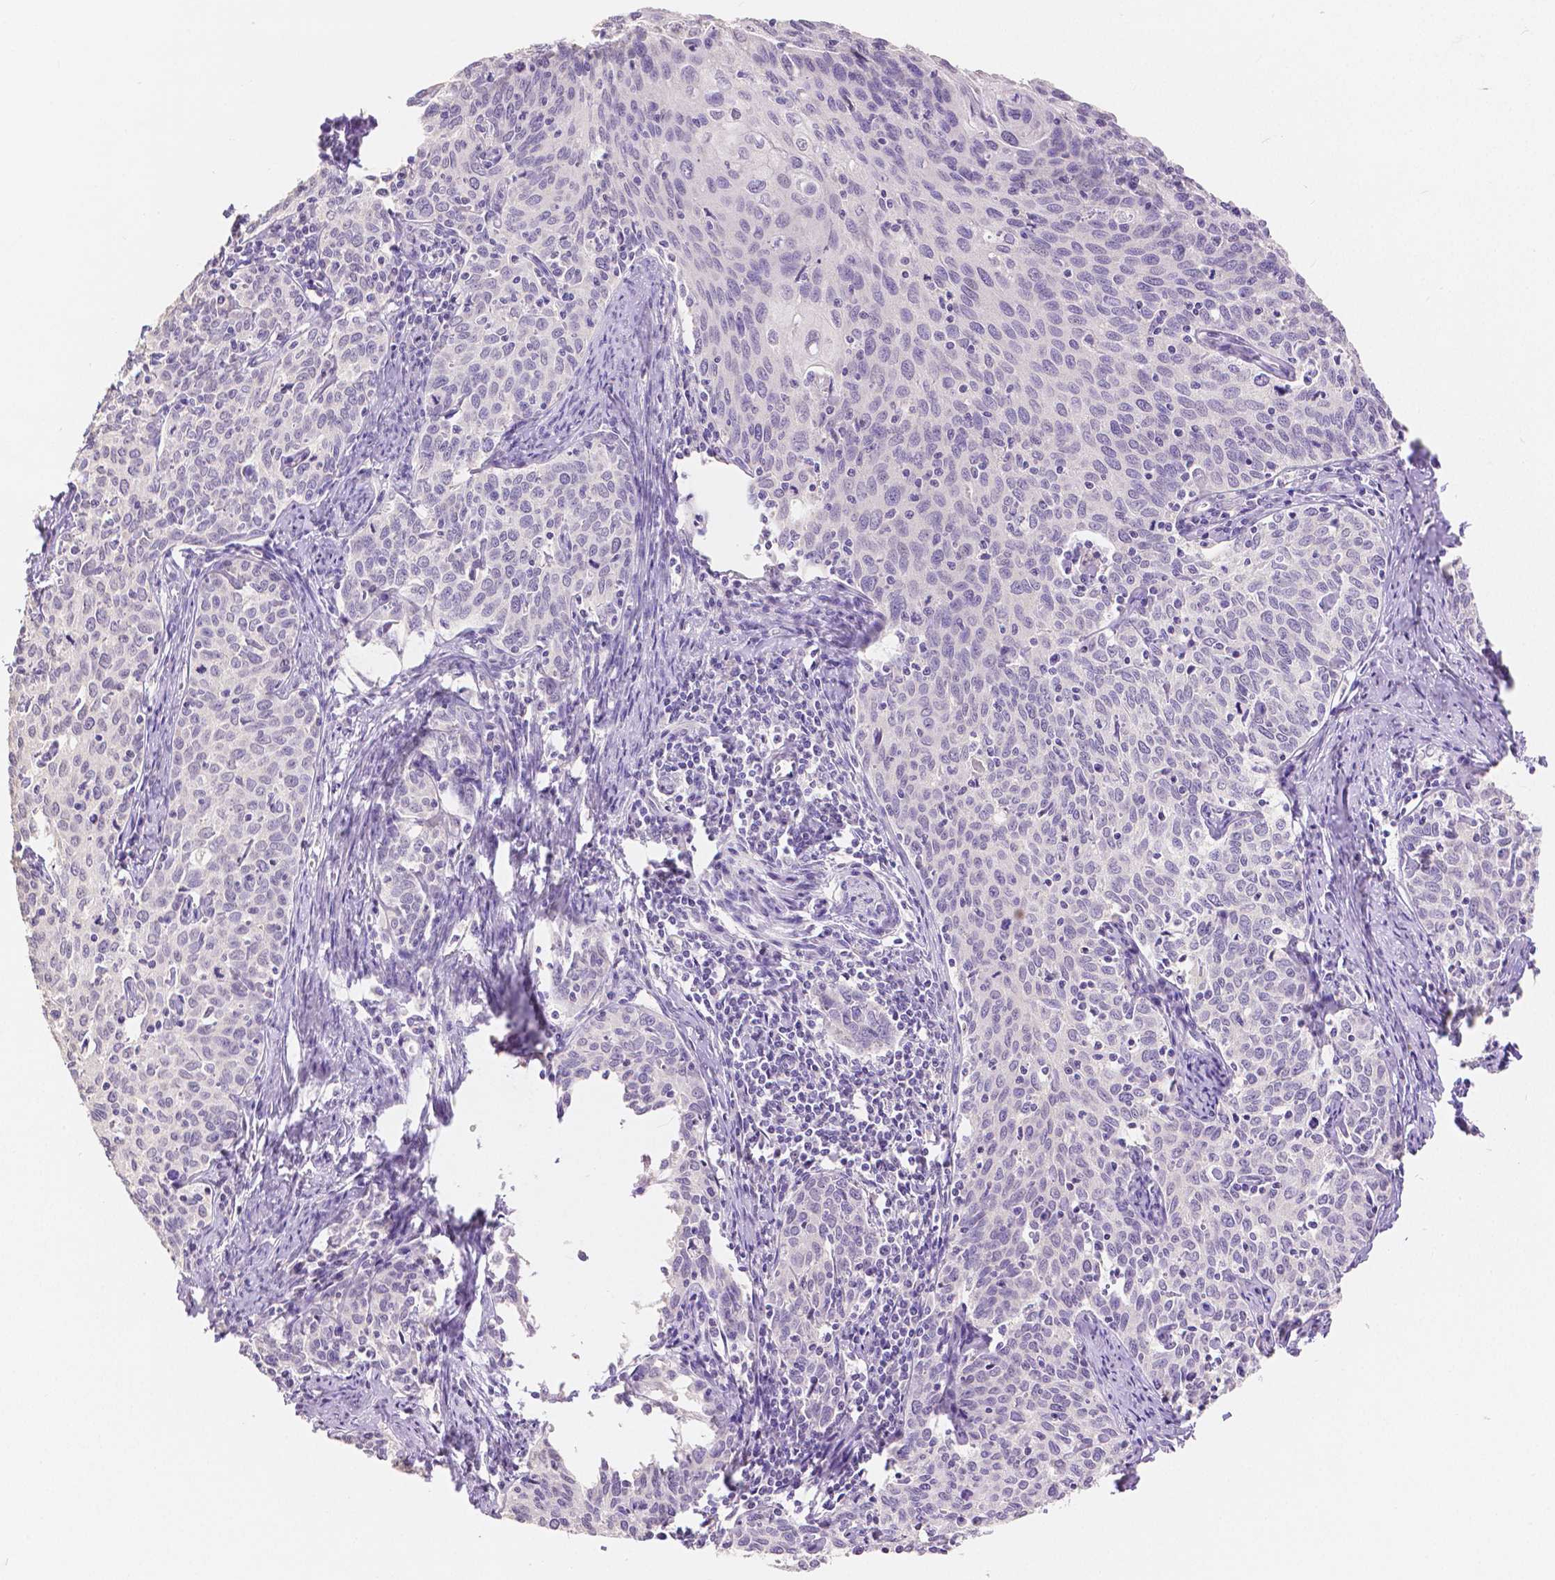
{"staining": {"intensity": "negative", "quantity": "none", "location": "none"}, "tissue": "cervical cancer", "cell_type": "Tumor cells", "image_type": "cancer", "snomed": [{"axis": "morphology", "description": "Squamous cell carcinoma, NOS"}, {"axis": "topography", "description": "Cervix"}], "caption": "Tumor cells show no significant protein positivity in squamous cell carcinoma (cervical). The staining is performed using DAB (3,3'-diaminobenzidine) brown chromogen with nuclei counter-stained in using hematoxylin.", "gene": "HNF1B", "patient": {"sex": "female", "age": 62}}